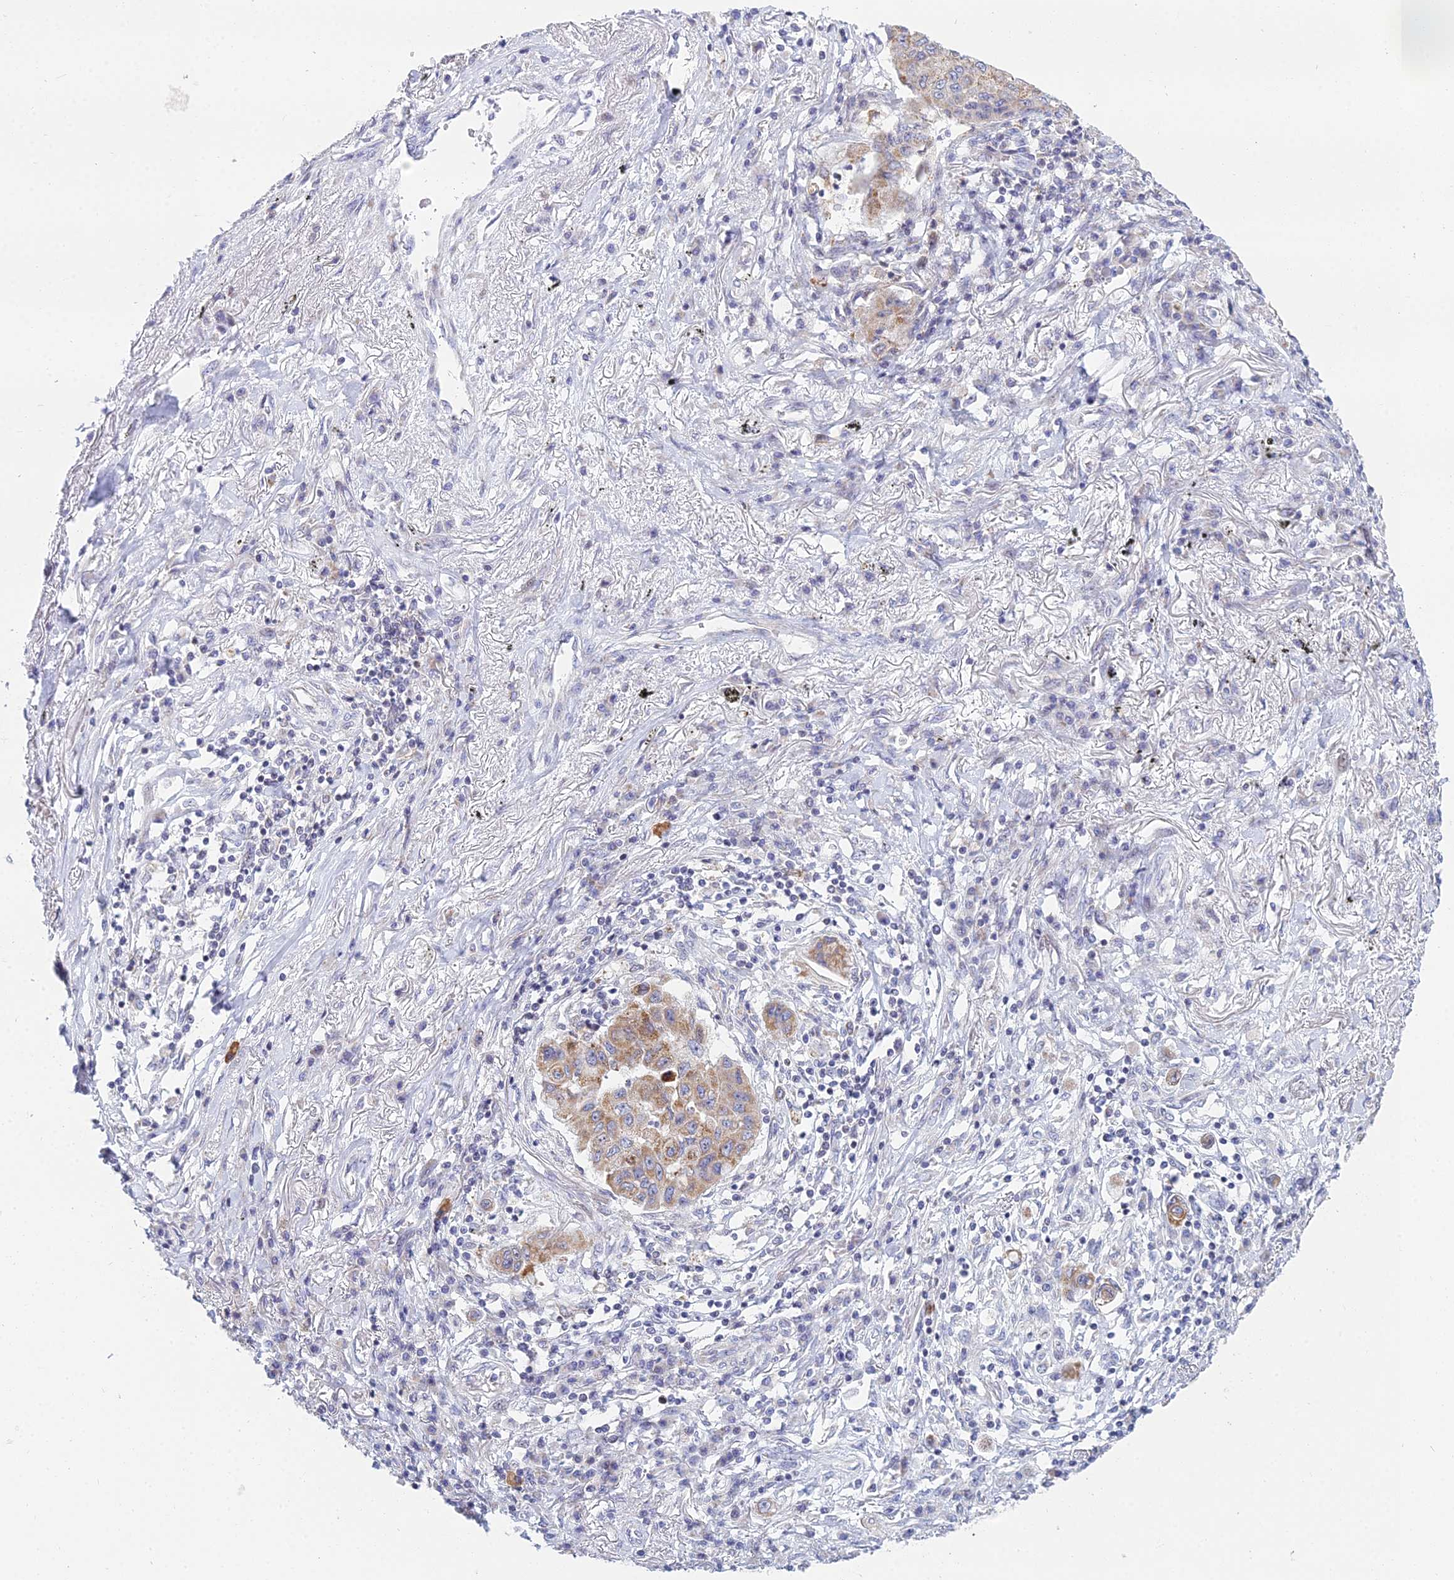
{"staining": {"intensity": "moderate", "quantity": ">75%", "location": "cytoplasmic/membranous"}, "tissue": "lung cancer", "cell_type": "Tumor cells", "image_type": "cancer", "snomed": [{"axis": "morphology", "description": "Squamous cell carcinoma, NOS"}, {"axis": "topography", "description": "Lung"}], "caption": "Protein staining by IHC displays moderate cytoplasmic/membranous staining in about >75% of tumor cells in squamous cell carcinoma (lung).", "gene": "PRR13", "patient": {"sex": "male", "age": 74}}